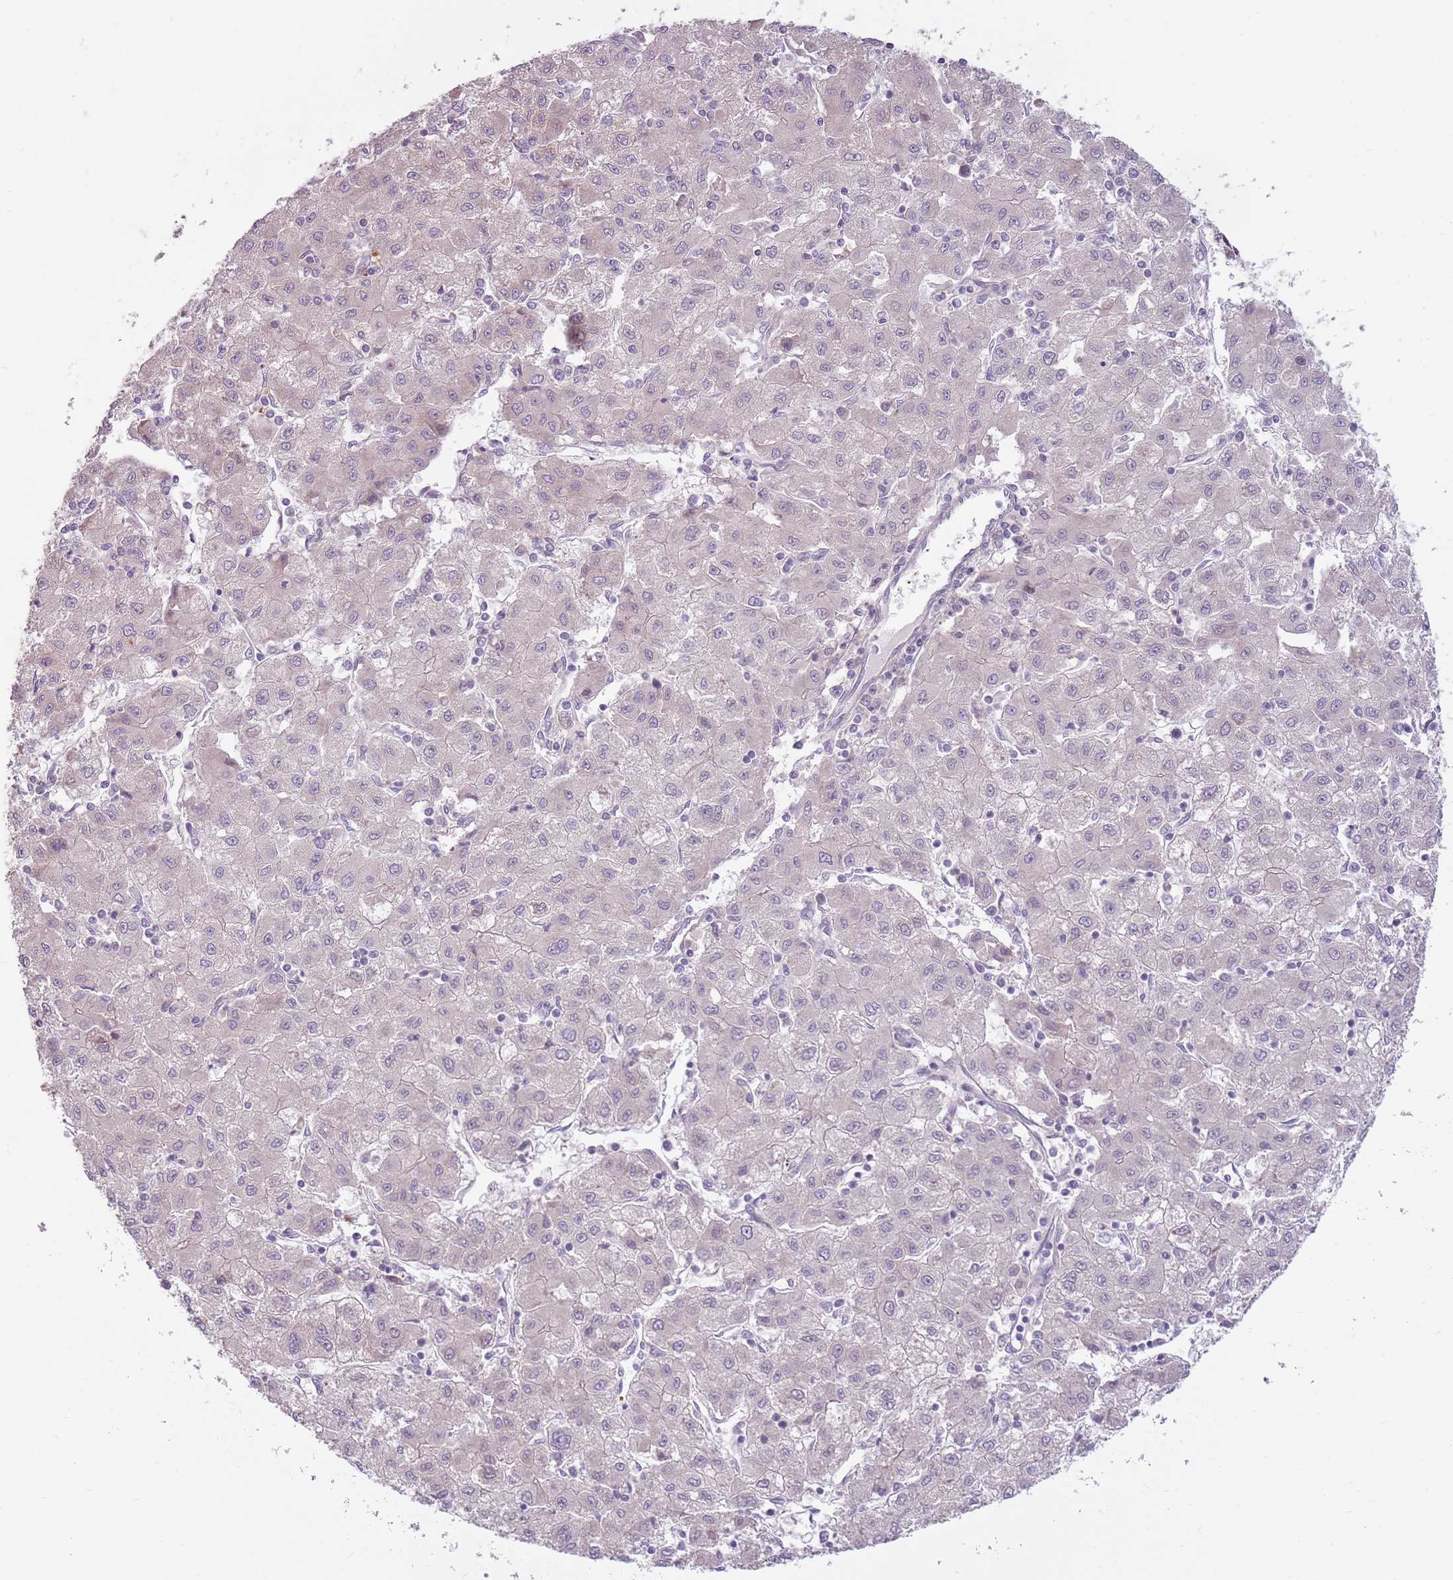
{"staining": {"intensity": "negative", "quantity": "none", "location": "none"}, "tissue": "liver cancer", "cell_type": "Tumor cells", "image_type": "cancer", "snomed": [{"axis": "morphology", "description": "Carcinoma, Hepatocellular, NOS"}, {"axis": "topography", "description": "Liver"}], "caption": "Immunohistochemistry image of neoplastic tissue: human liver hepatocellular carcinoma stained with DAB (3,3'-diaminobenzidine) displays no significant protein positivity in tumor cells.", "gene": "HSPA14", "patient": {"sex": "male", "age": 72}}